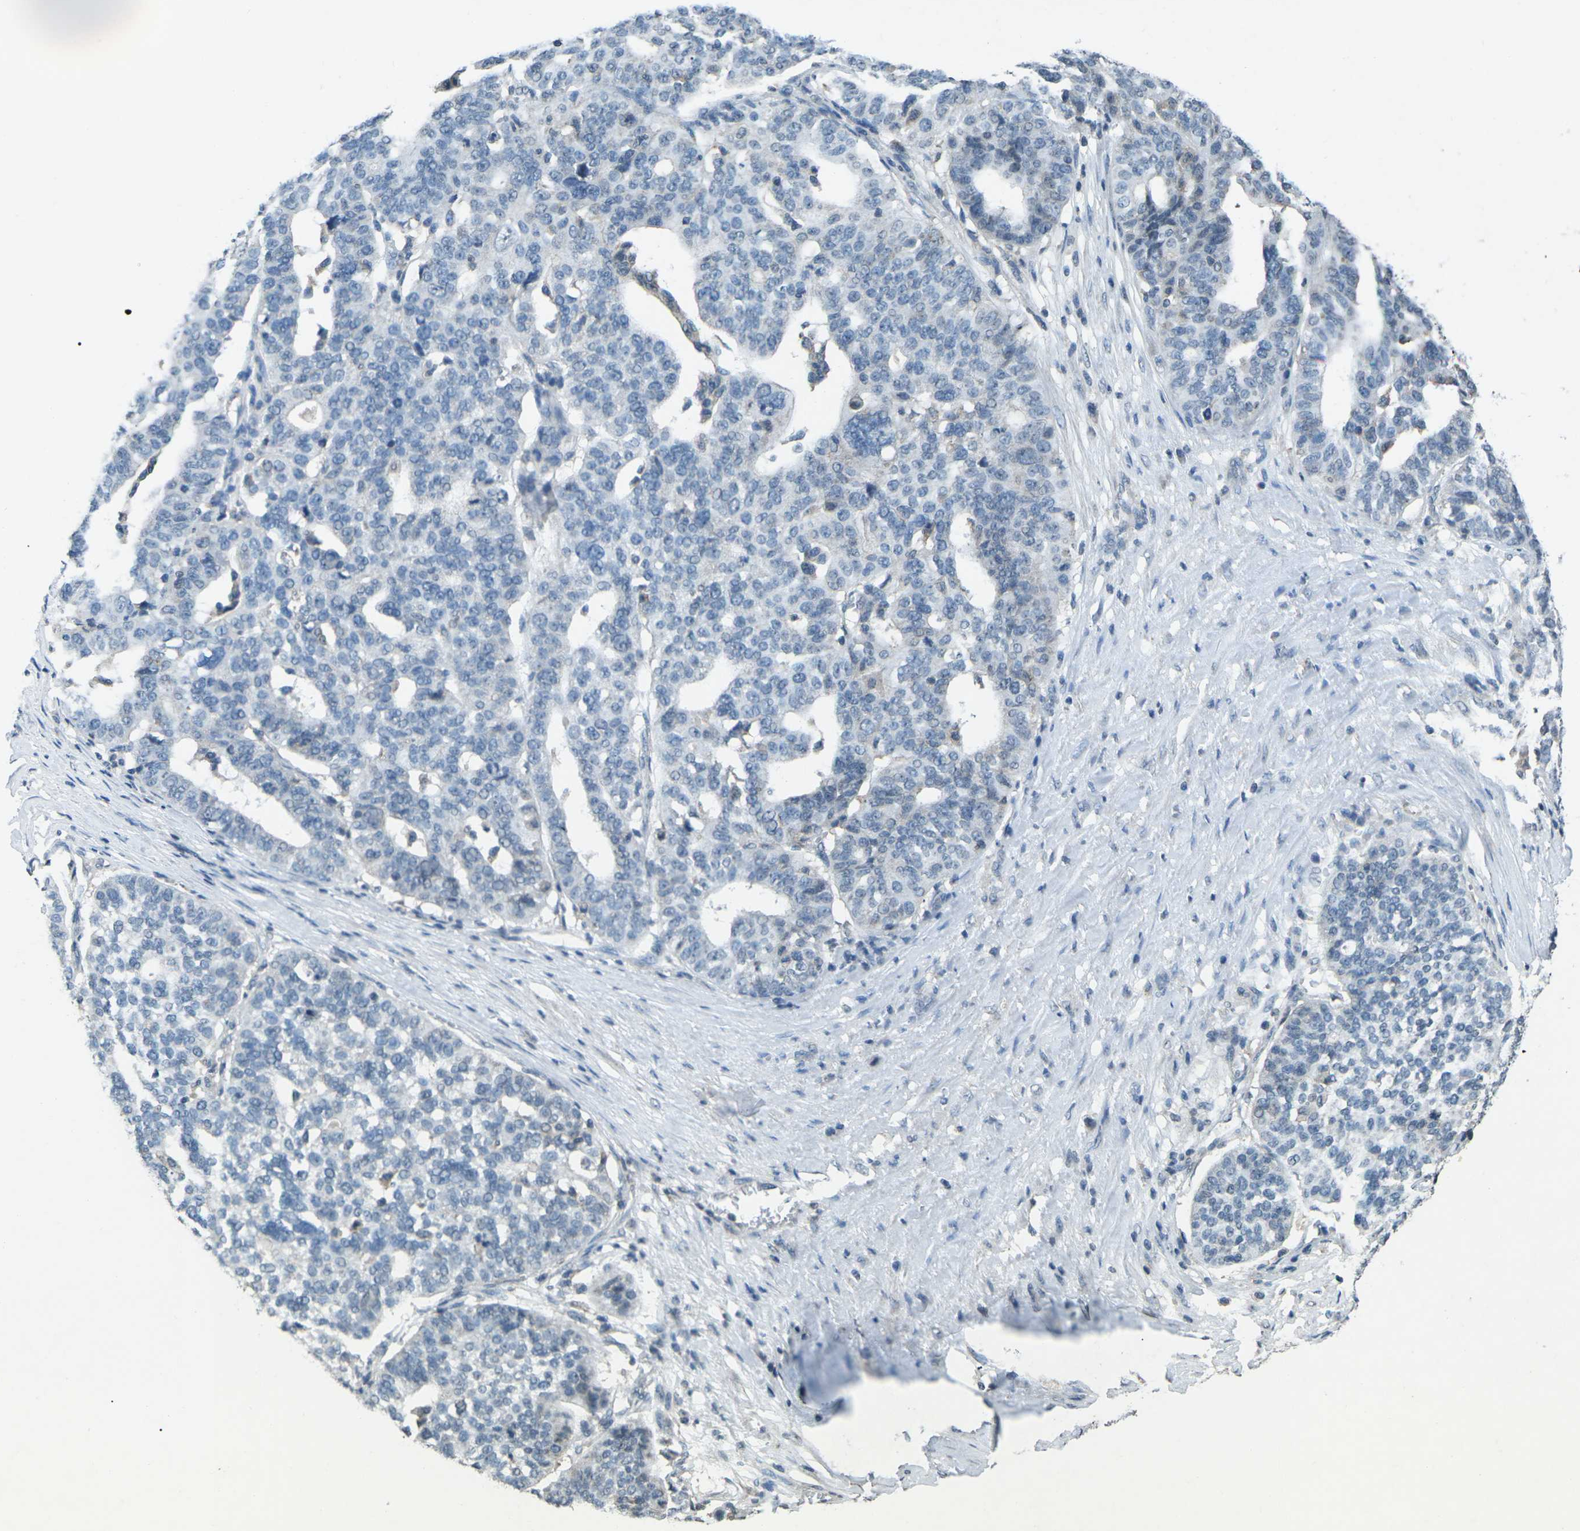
{"staining": {"intensity": "negative", "quantity": "none", "location": "none"}, "tissue": "ovarian cancer", "cell_type": "Tumor cells", "image_type": "cancer", "snomed": [{"axis": "morphology", "description": "Cystadenocarcinoma, serous, NOS"}, {"axis": "topography", "description": "Ovary"}], "caption": "IHC of ovarian cancer demonstrates no positivity in tumor cells.", "gene": "TFR2", "patient": {"sex": "female", "age": 59}}